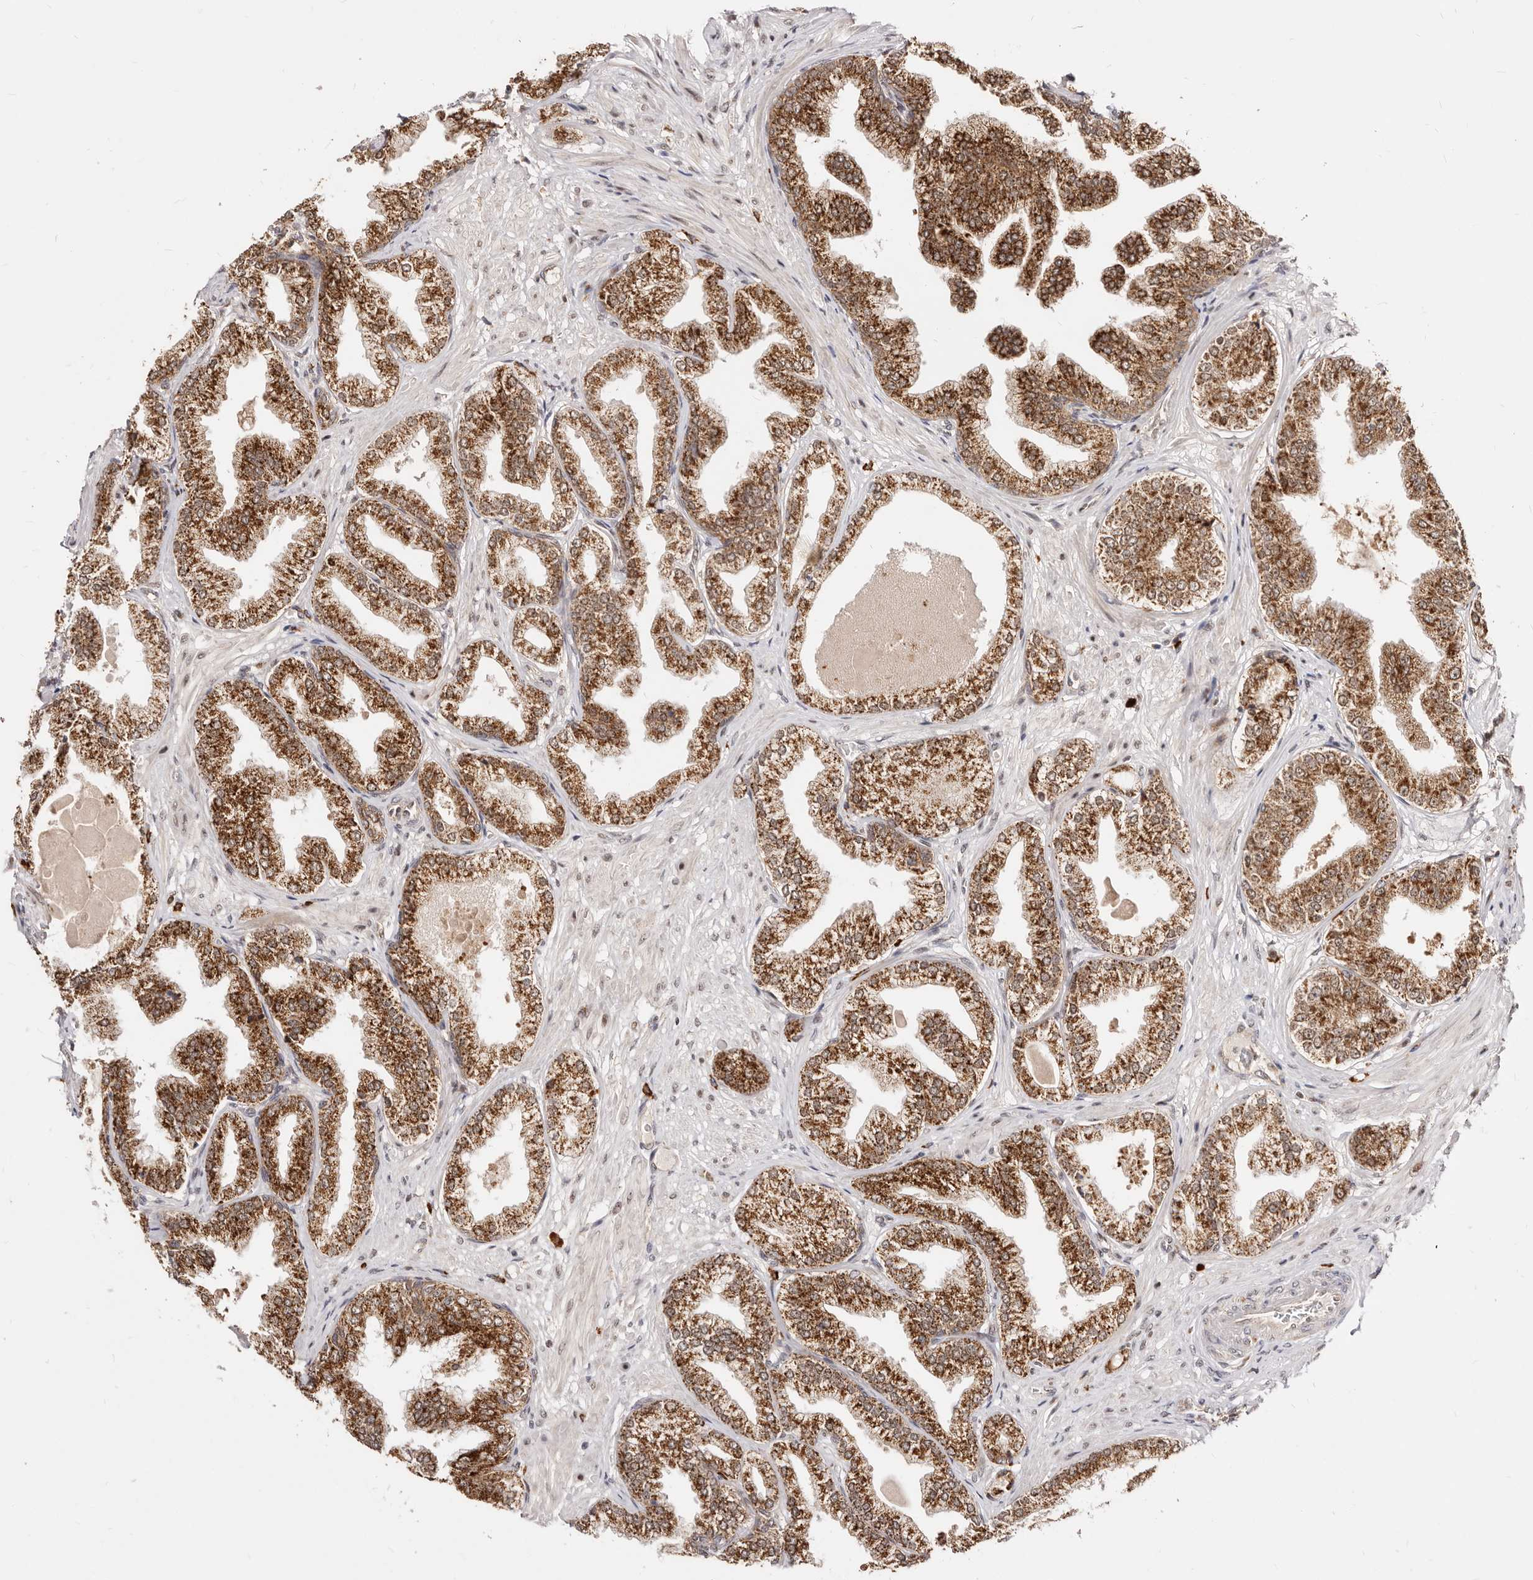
{"staining": {"intensity": "strong", "quantity": ">75%", "location": "cytoplasmic/membranous"}, "tissue": "prostate cancer", "cell_type": "Tumor cells", "image_type": "cancer", "snomed": [{"axis": "morphology", "description": "Adenocarcinoma, Low grade"}, {"axis": "topography", "description": "Prostate"}], "caption": "A high amount of strong cytoplasmic/membranous positivity is present in about >75% of tumor cells in prostate cancer (low-grade adenocarcinoma) tissue.", "gene": "SEC14L1", "patient": {"sex": "male", "age": 63}}